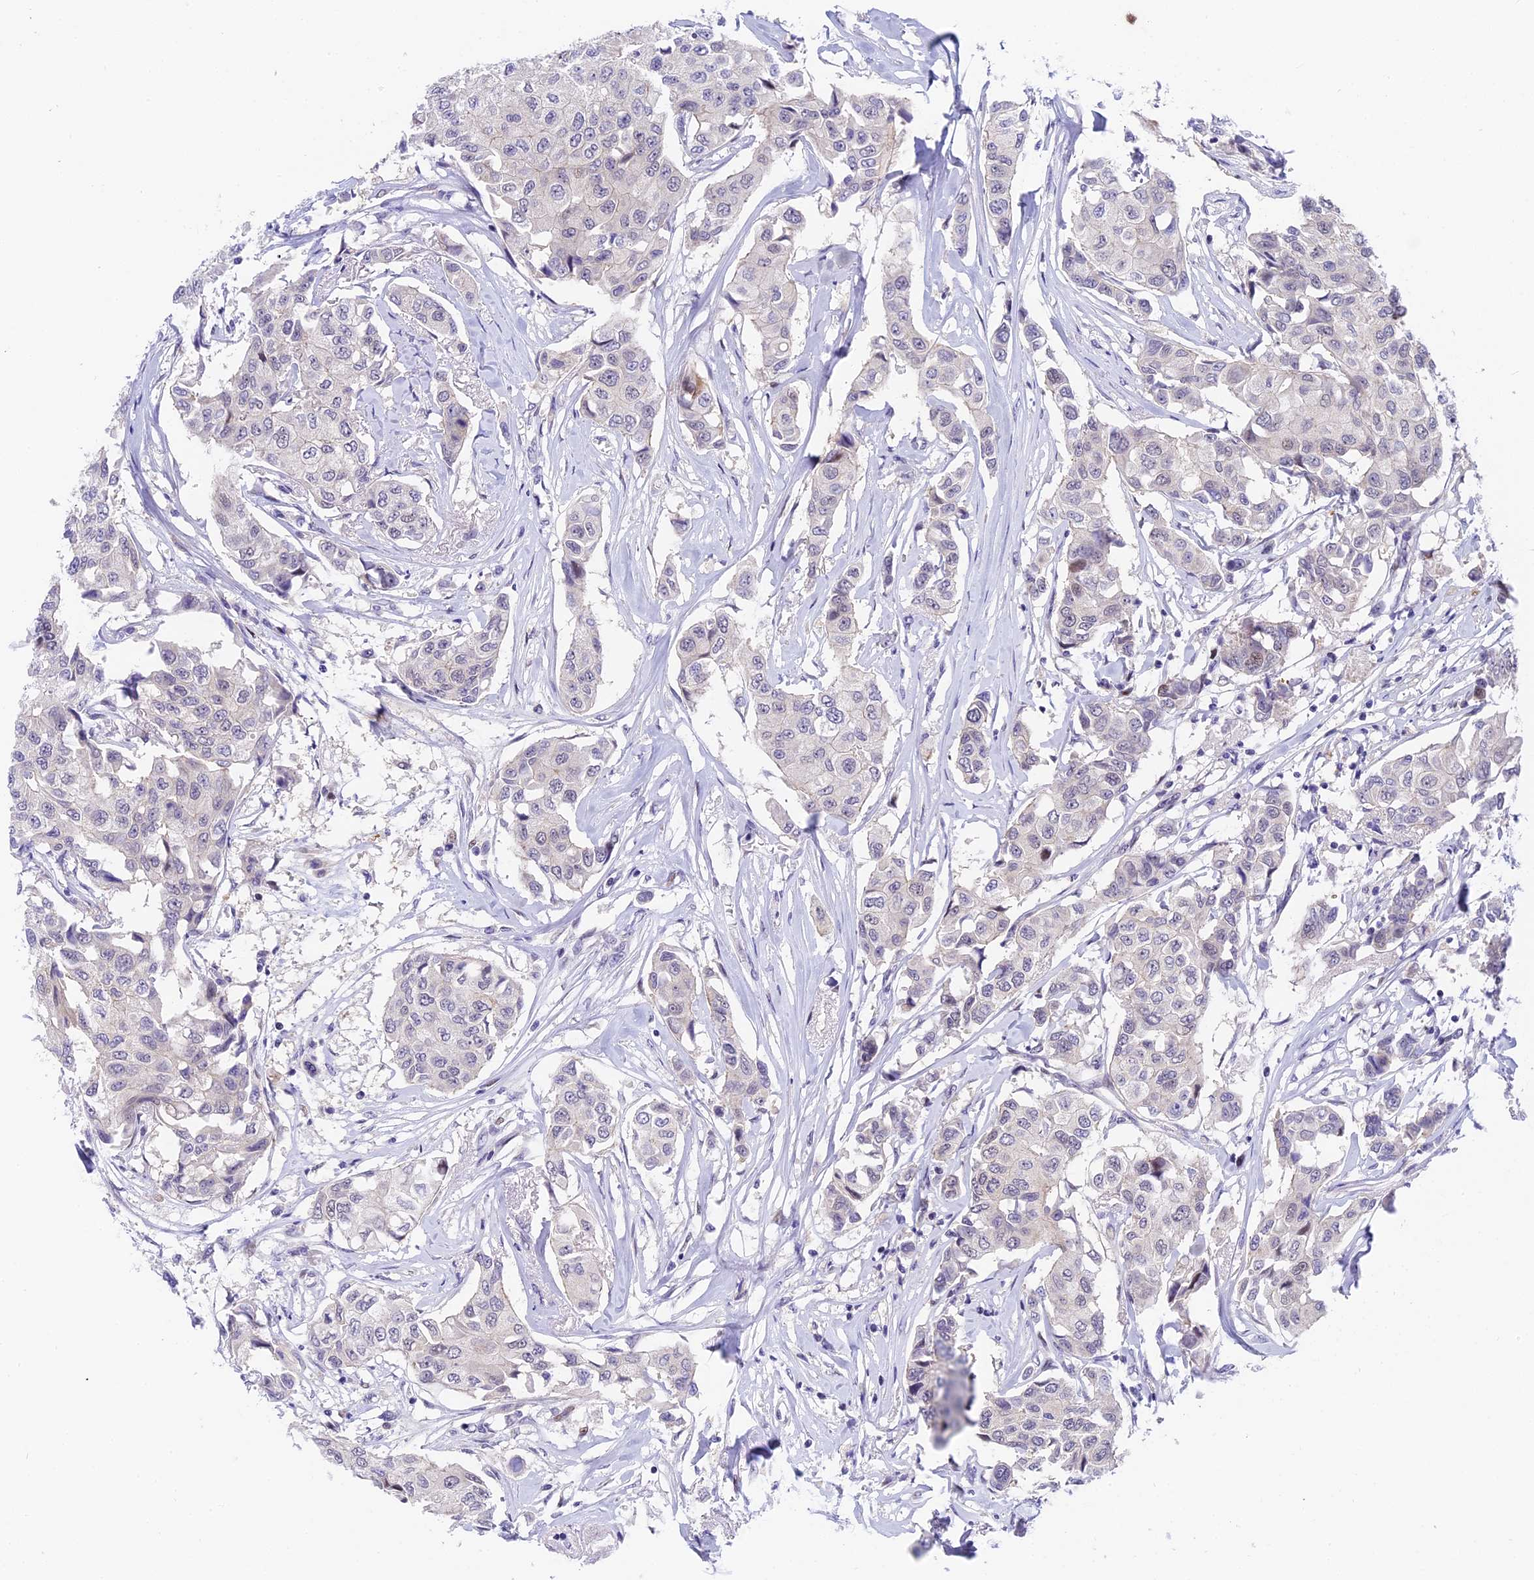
{"staining": {"intensity": "negative", "quantity": "none", "location": "none"}, "tissue": "breast cancer", "cell_type": "Tumor cells", "image_type": "cancer", "snomed": [{"axis": "morphology", "description": "Duct carcinoma"}, {"axis": "topography", "description": "Breast"}], "caption": "Immunohistochemical staining of human breast intraductal carcinoma shows no significant staining in tumor cells.", "gene": "MIDN", "patient": {"sex": "female", "age": 80}}